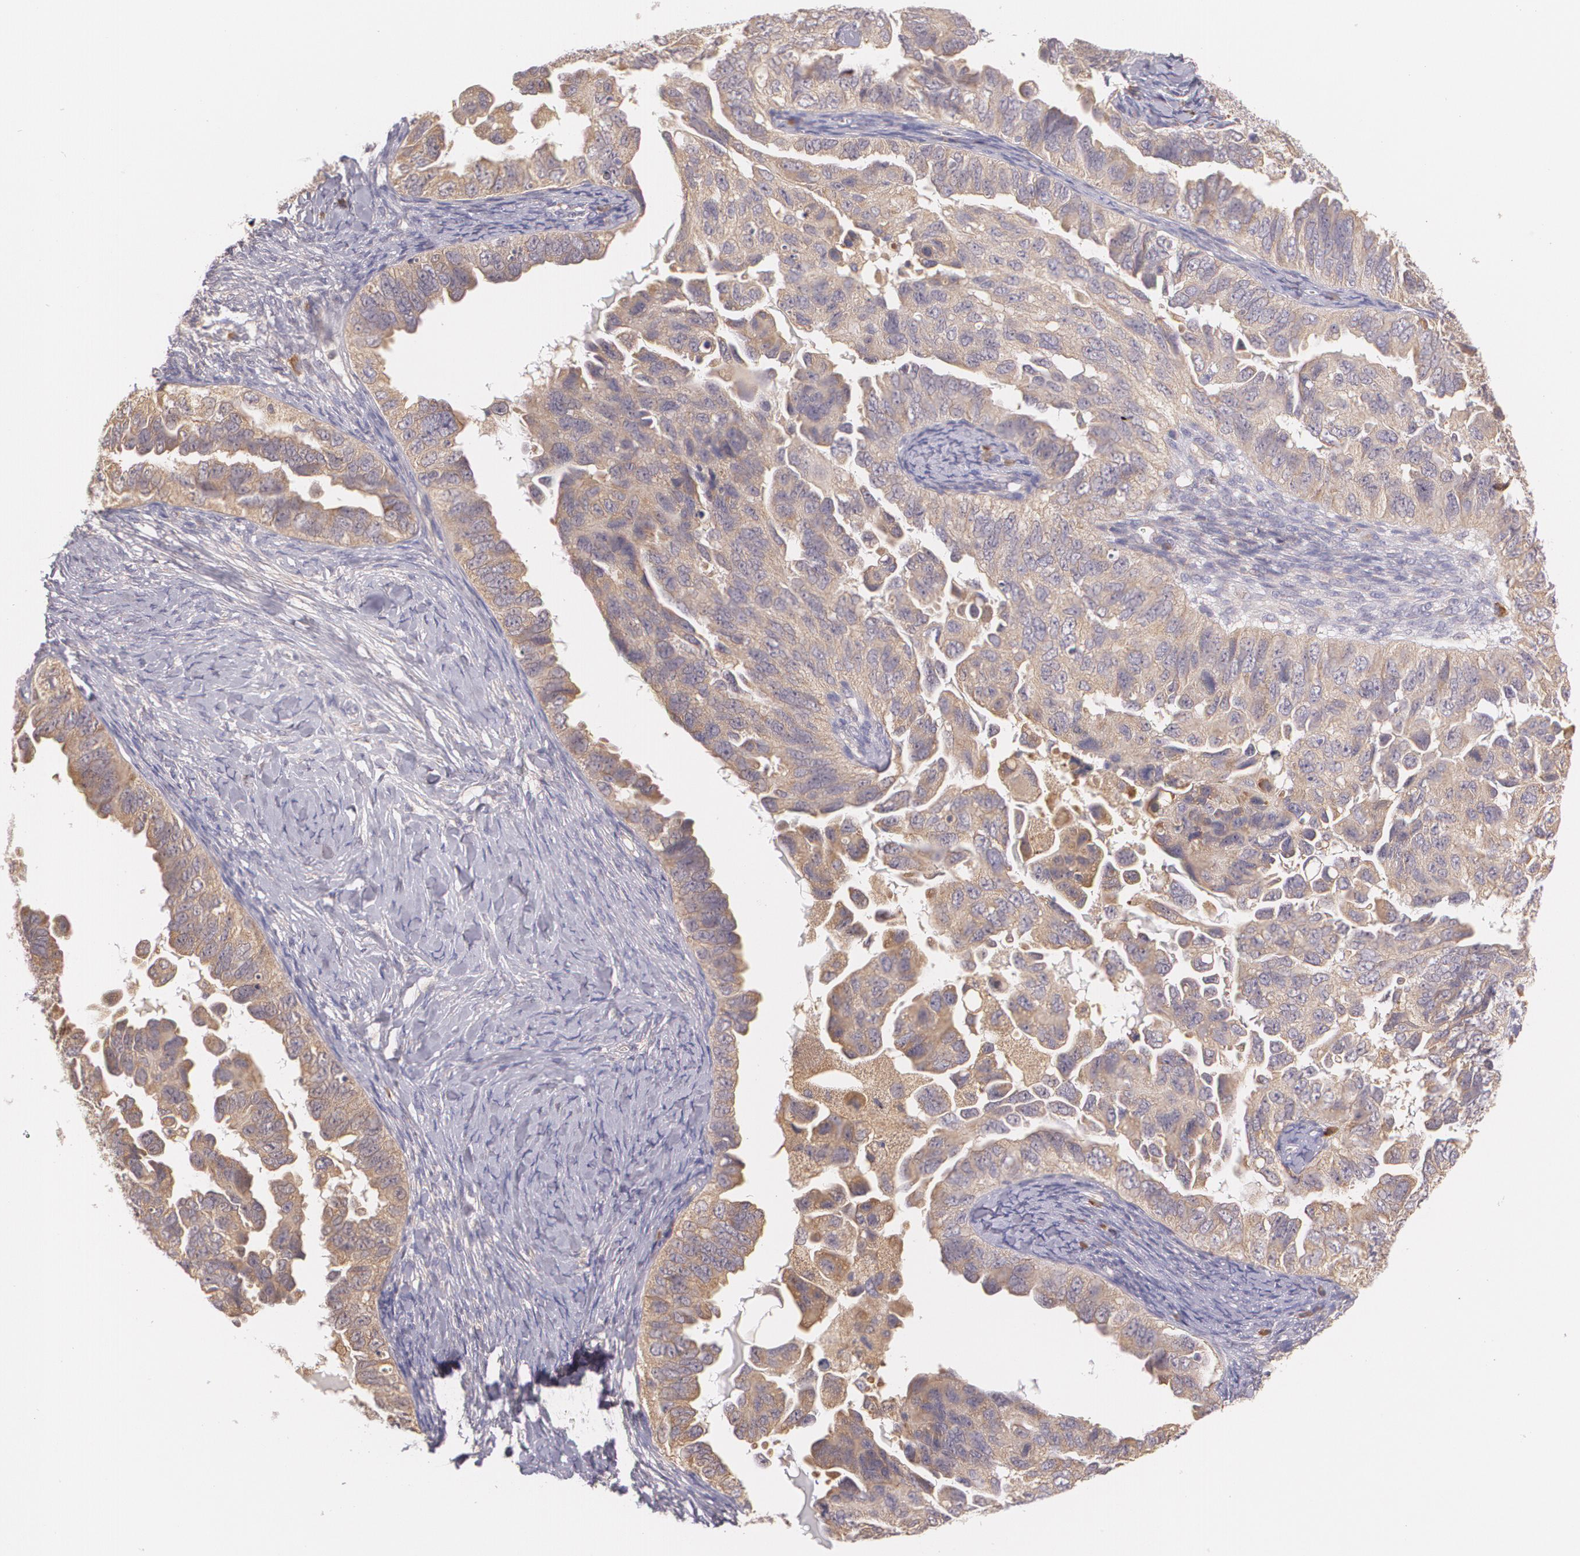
{"staining": {"intensity": "moderate", "quantity": ">75%", "location": "cytoplasmic/membranous"}, "tissue": "ovarian cancer", "cell_type": "Tumor cells", "image_type": "cancer", "snomed": [{"axis": "morphology", "description": "Cystadenocarcinoma, serous, NOS"}, {"axis": "topography", "description": "Ovary"}], "caption": "Brown immunohistochemical staining in human ovarian cancer (serous cystadenocarcinoma) reveals moderate cytoplasmic/membranous expression in approximately >75% of tumor cells.", "gene": "CCL17", "patient": {"sex": "female", "age": 82}}